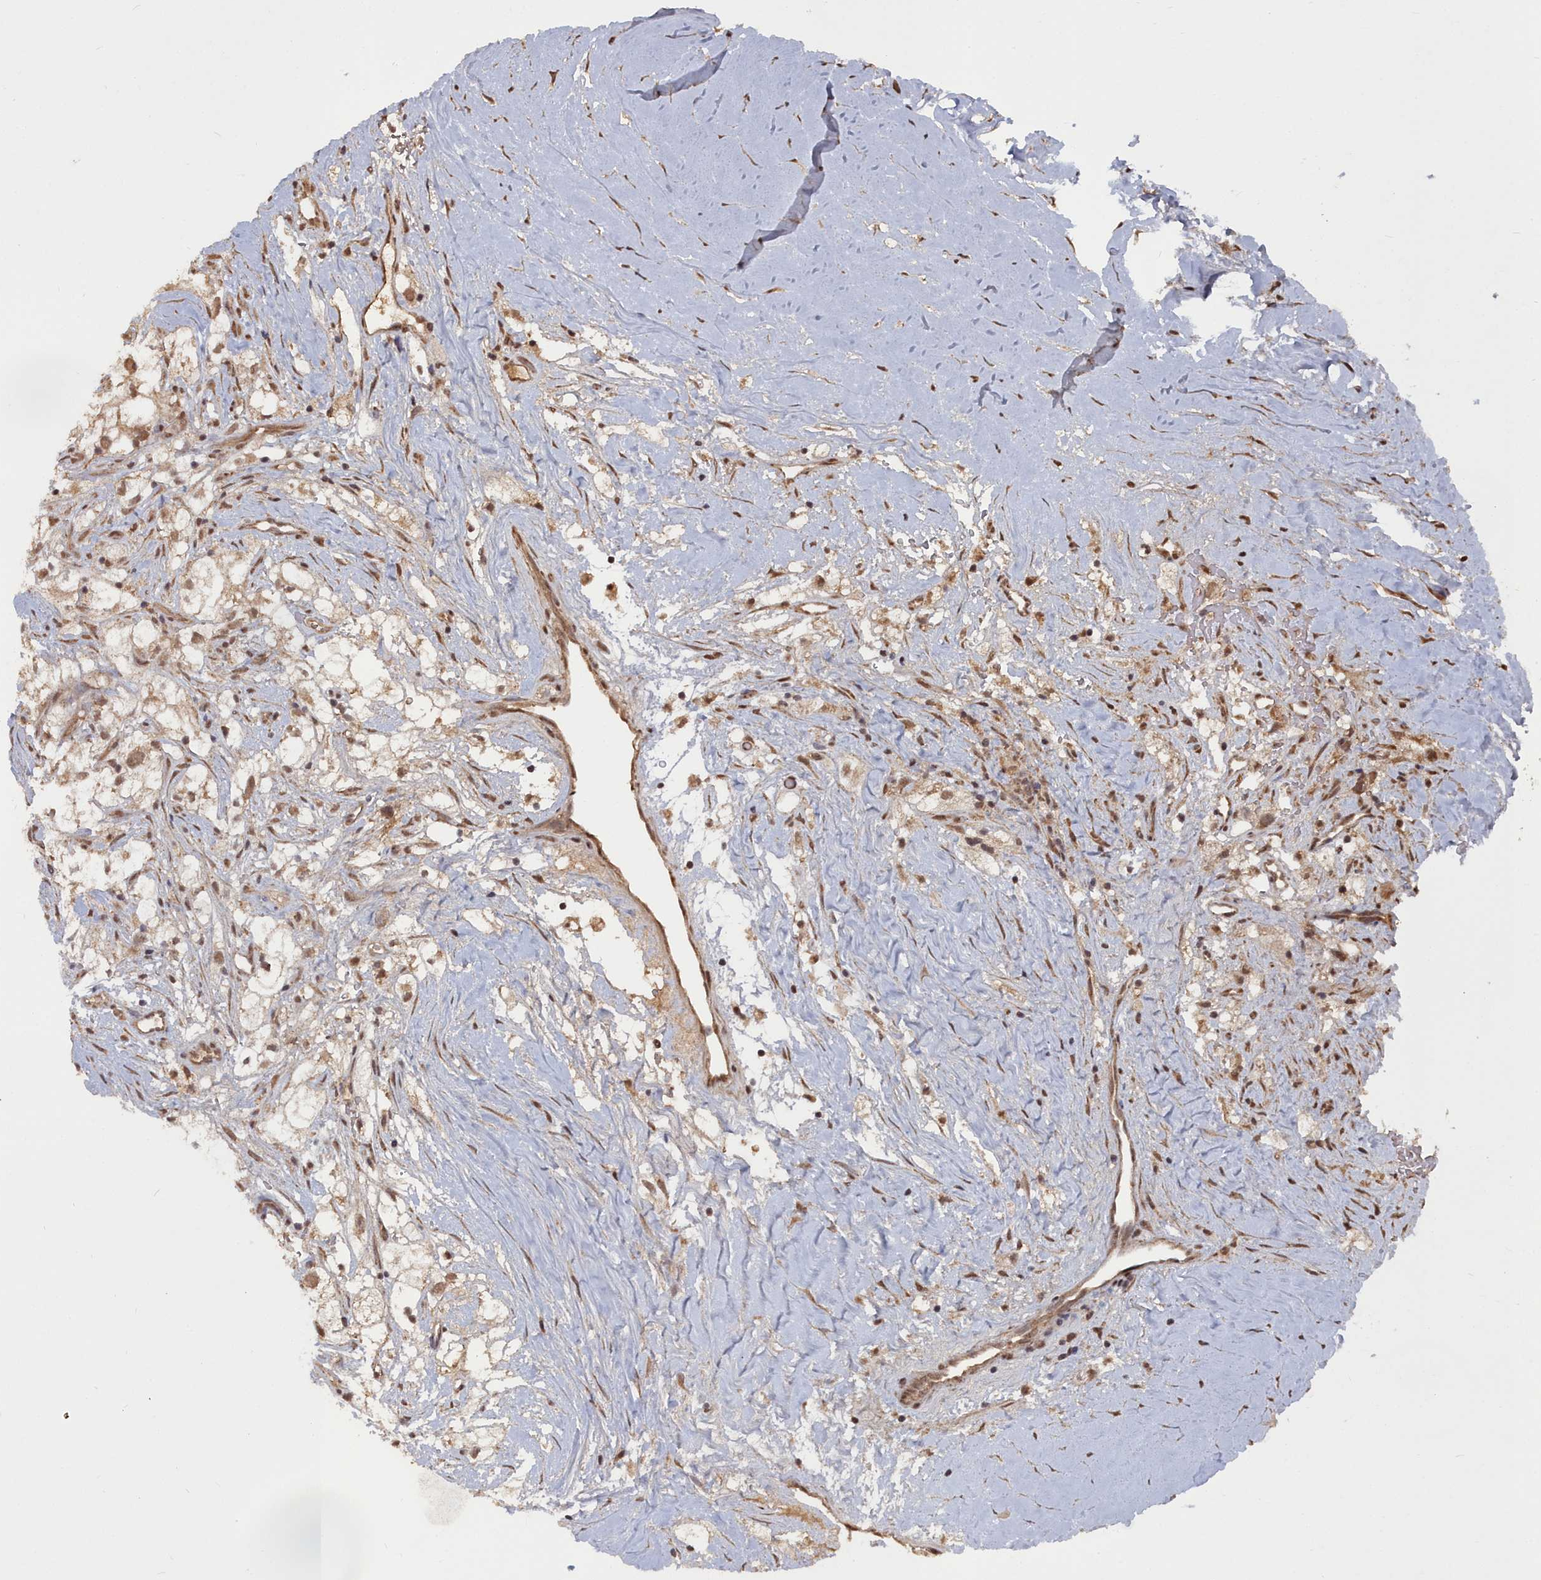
{"staining": {"intensity": "weak", "quantity": ">75%", "location": "cytoplasmic/membranous,nuclear"}, "tissue": "renal cancer", "cell_type": "Tumor cells", "image_type": "cancer", "snomed": [{"axis": "morphology", "description": "Adenocarcinoma, NOS"}, {"axis": "topography", "description": "Kidney"}], "caption": "Renal cancer stained with a protein marker reveals weak staining in tumor cells.", "gene": "CCNP", "patient": {"sex": "male", "age": 59}}